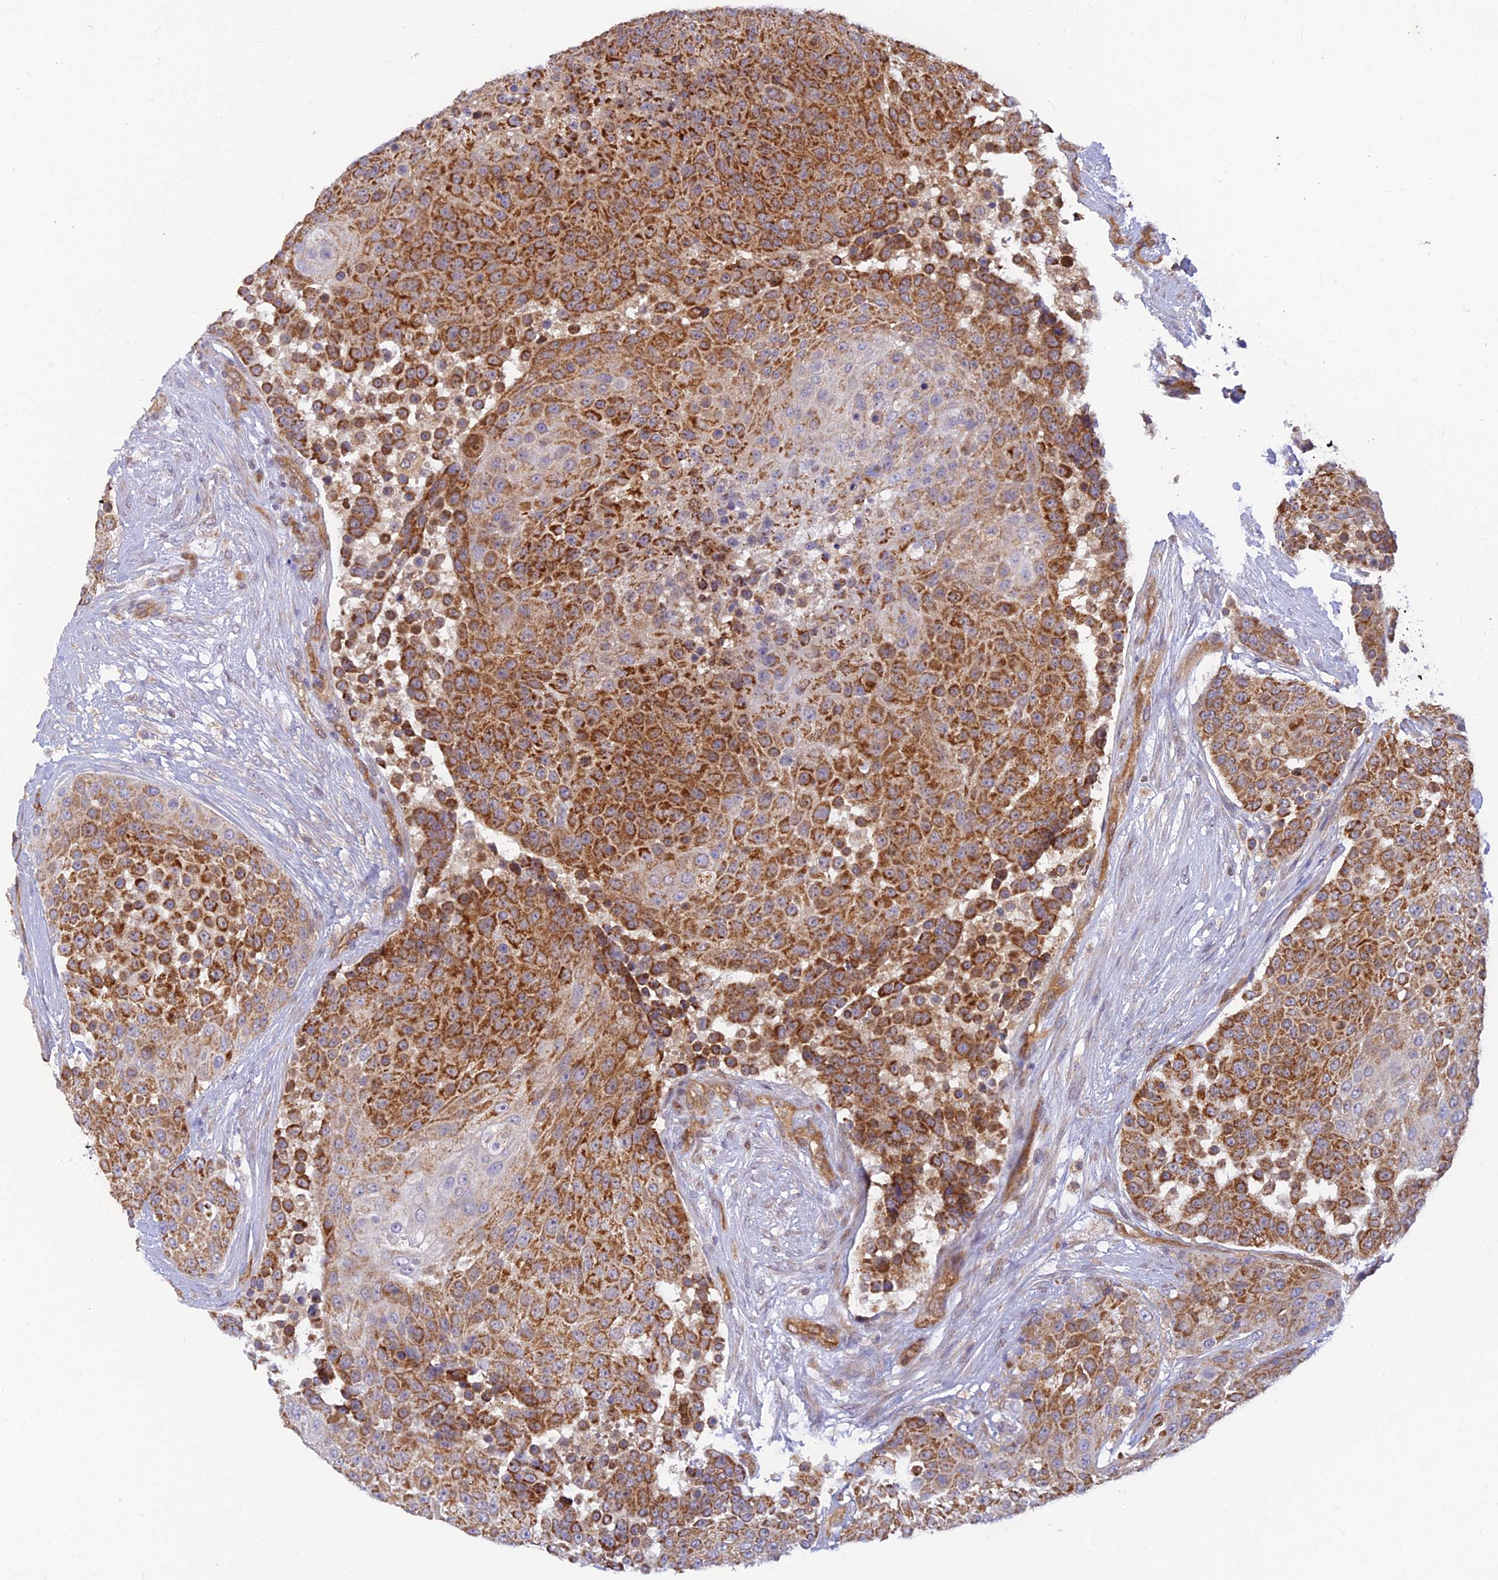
{"staining": {"intensity": "strong", "quantity": ">75%", "location": "cytoplasmic/membranous"}, "tissue": "urothelial cancer", "cell_type": "Tumor cells", "image_type": "cancer", "snomed": [{"axis": "morphology", "description": "Urothelial carcinoma, High grade"}, {"axis": "topography", "description": "Urinary bladder"}], "caption": "Strong cytoplasmic/membranous expression for a protein is seen in about >75% of tumor cells of high-grade urothelial carcinoma using immunohistochemistry (IHC).", "gene": "LYSMD2", "patient": {"sex": "female", "age": 63}}